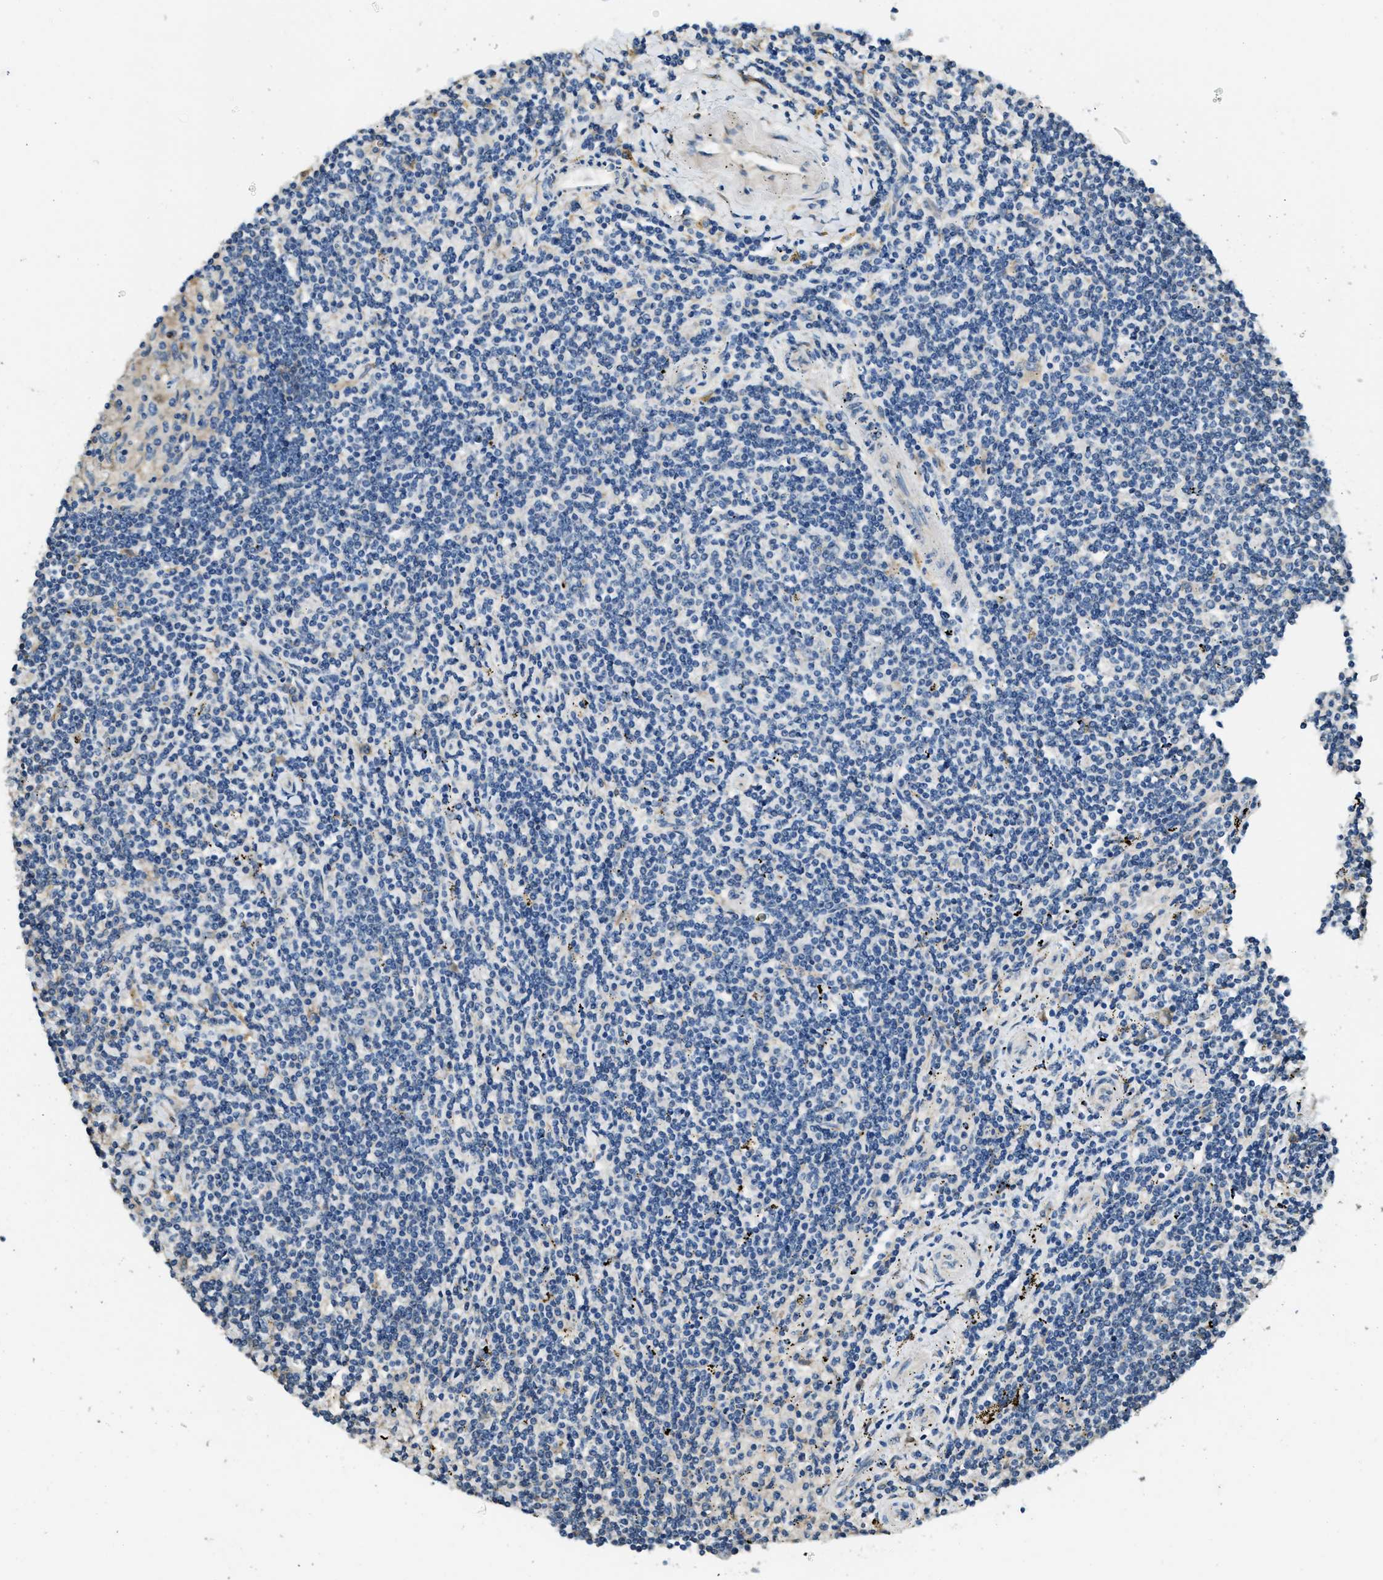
{"staining": {"intensity": "negative", "quantity": "none", "location": "none"}, "tissue": "lymphoma", "cell_type": "Tumor cells", "image_type": "cancer", "snomed": [{"axis": "morphology", "description": "Malignant lymphoma, non-Hodgkin's type, Low grade"}, {"axis": "topography", "description": "Spleen"}], "caption": "Immunohistochemical staining of lymphoma reveals no significant expression in tumor cells.", "gene": "RIPK2", "patient": {"sex": "male", "age": 76}}